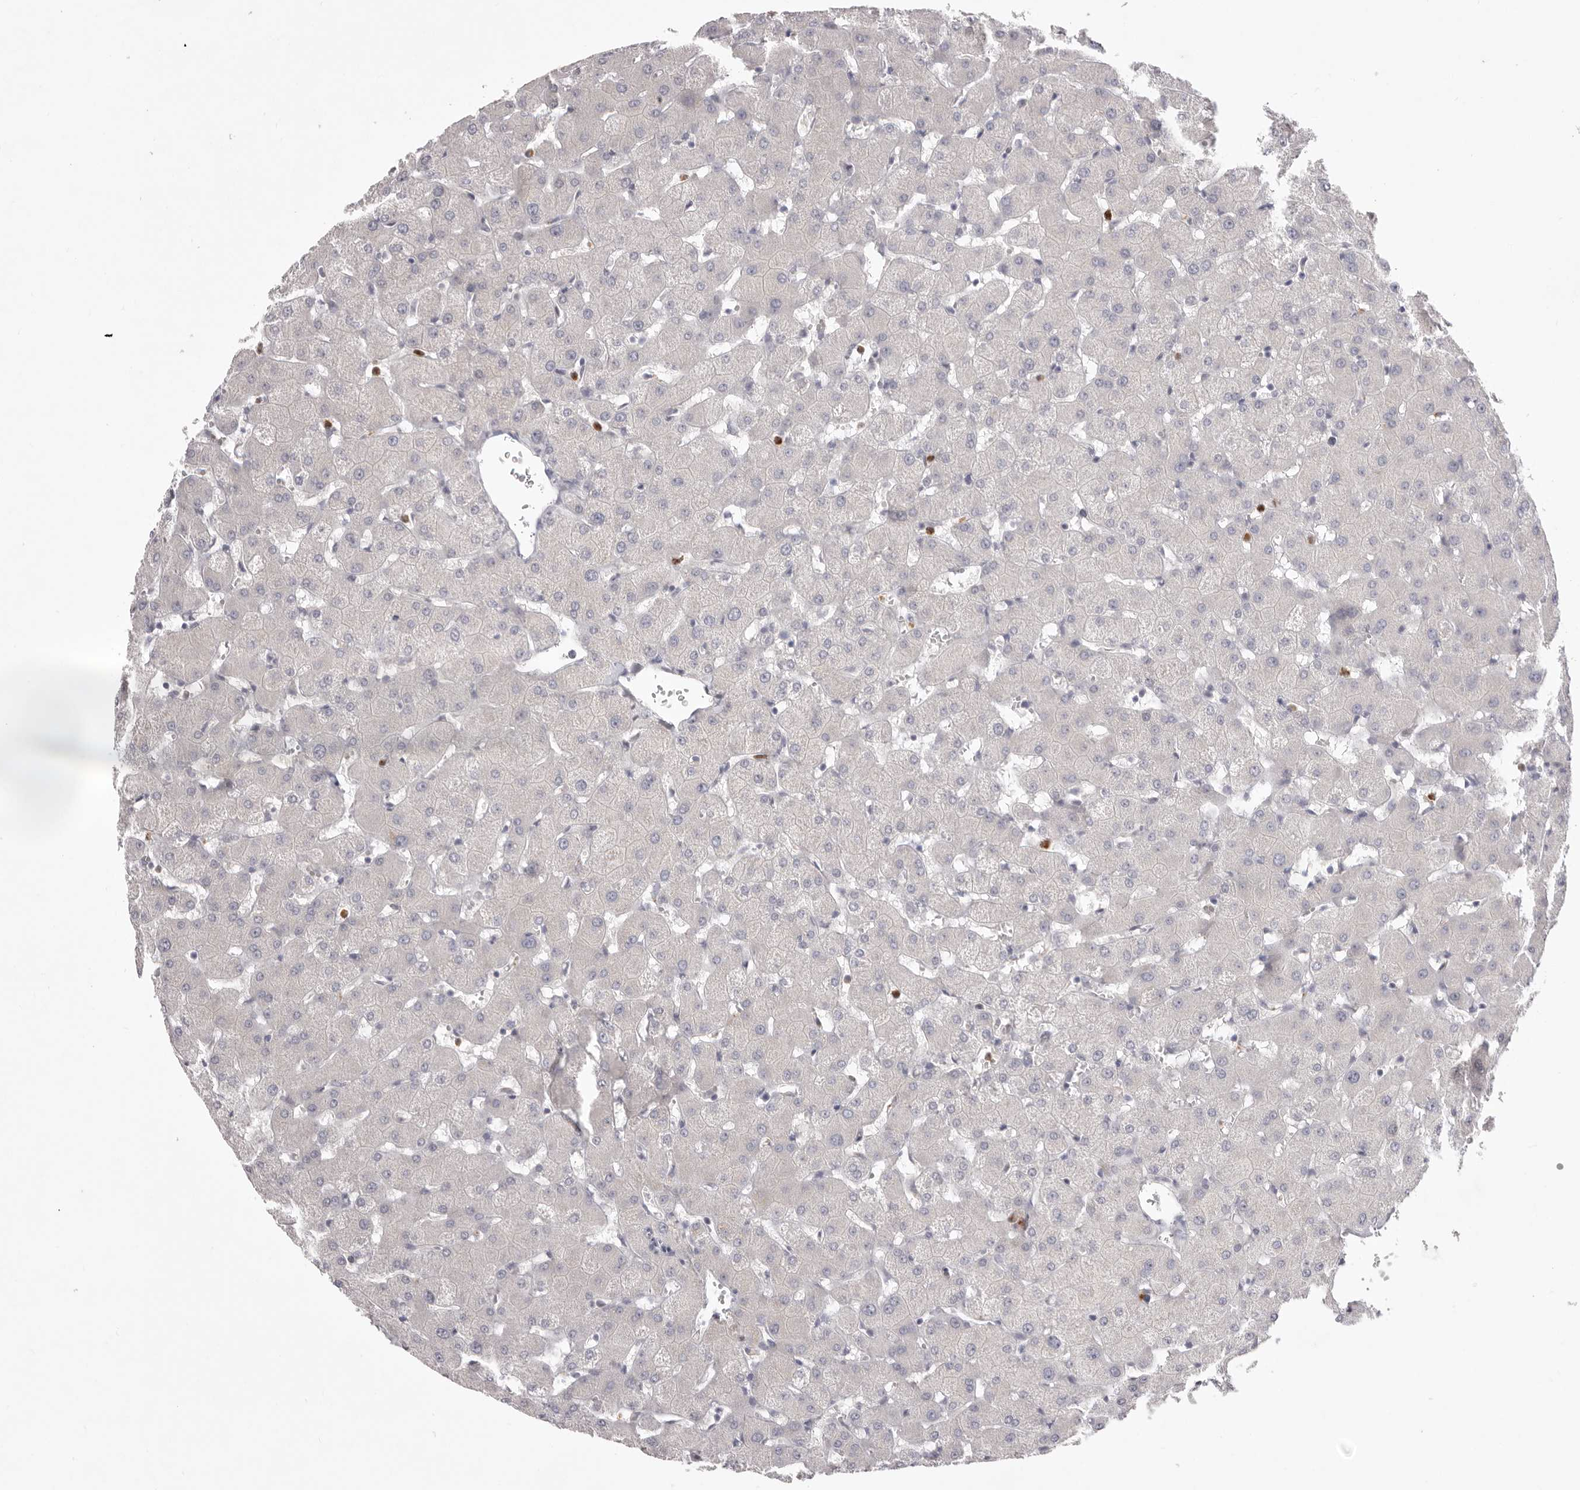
{"staining": {"intensity": "negative", "quantity": "none", "location": "none"}, "tissue": "liver", "cell_type": "Cholangiocytes", "image_type": "normal", "snomed": [{"axis": "morphology", "description": "Normal tissue, NOS"}, {"axis": "topography", "description": "Liver"}], "caption": "Immunohistochemistry of unremarkable human liver reveals no staining in cholangiocytes.", "gene": "GPR84", "patient": {"sex": "female", "age": 63}}